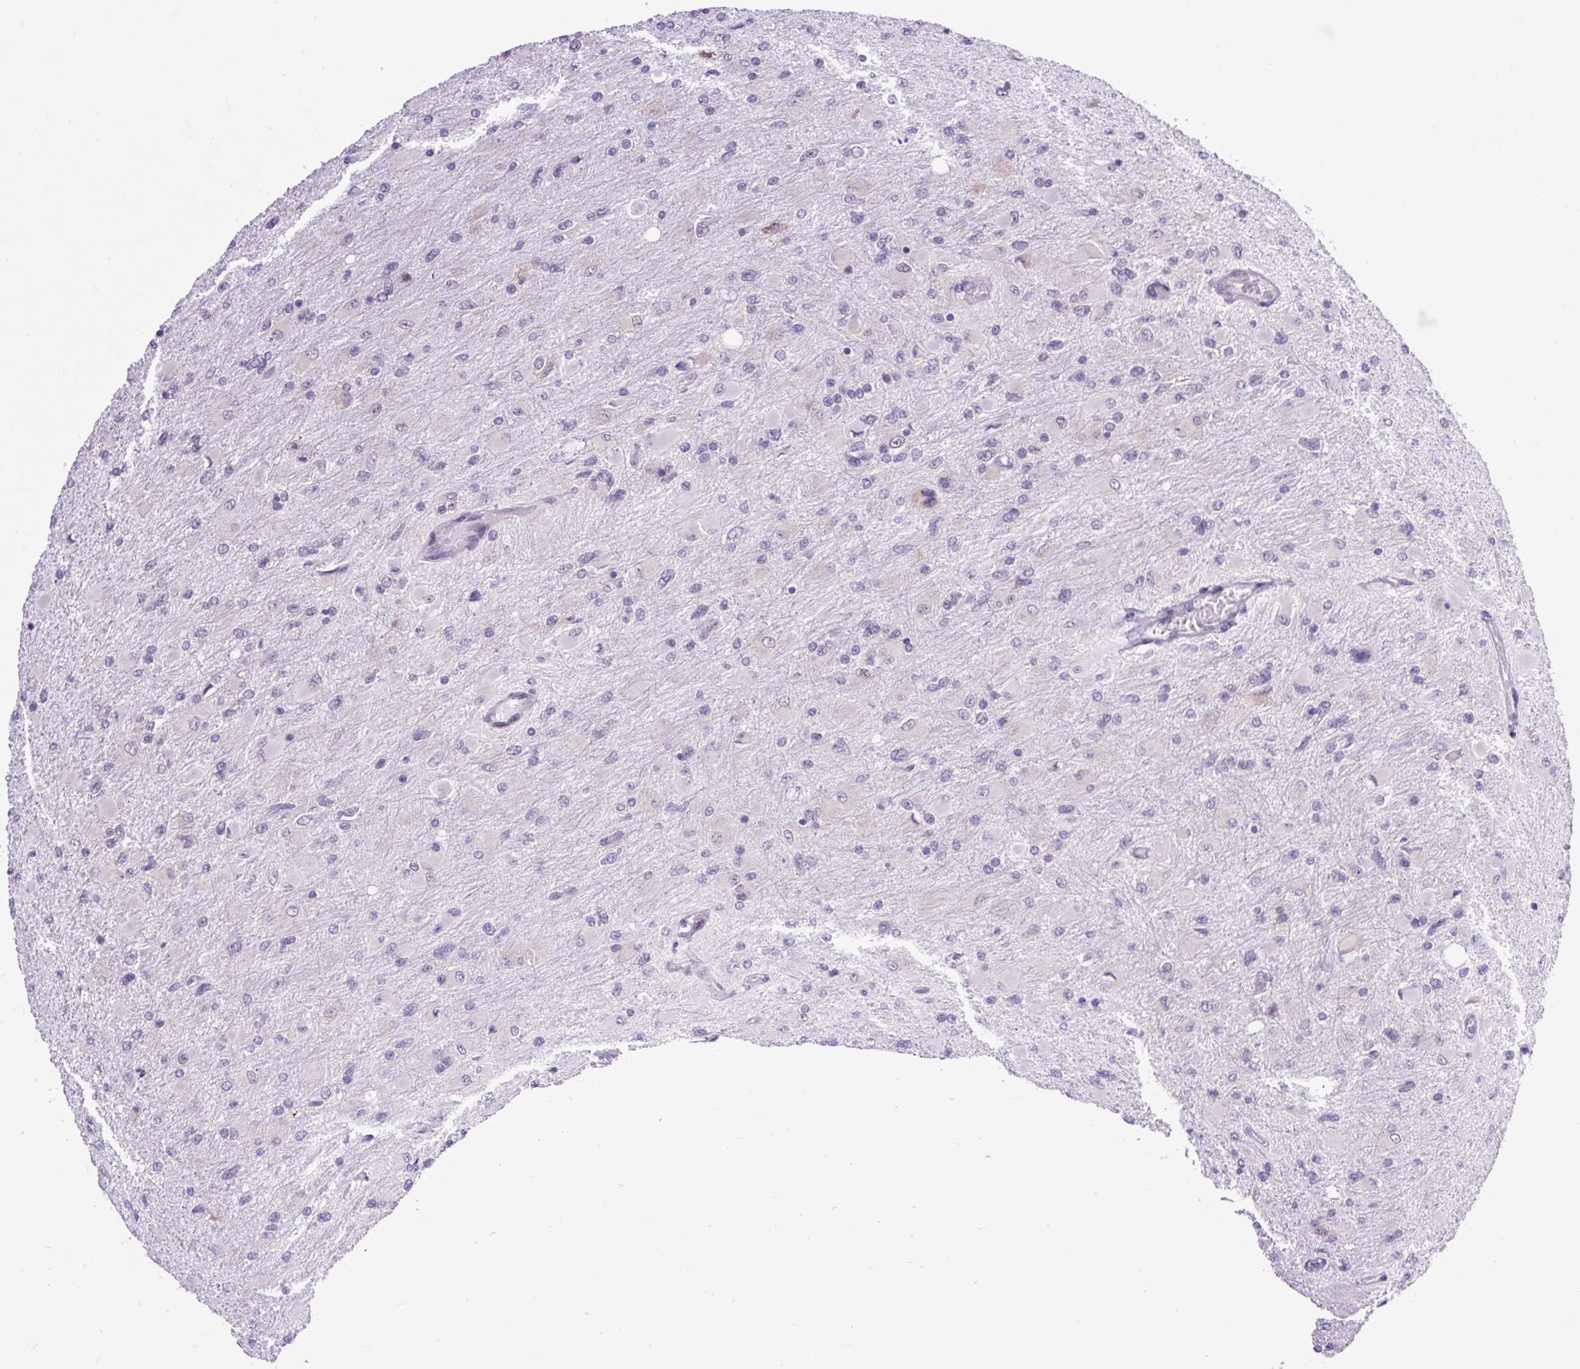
{"staining": {"intensity": "weak", "quantity": "25%-75%", "location": "nuclear"}, "tissue": "glioma", "cell_type": "Tumor cells", "image_type": "cancer", "snomed": [{"axis": "morphology", "description": "Glioma, malignant, High grade"}, {"axis": "topography", "description": "Cerebral cortex"}], "caption": "Tumor cells exhibit weak nuclear positivity in approximately 25%-75% of cells in glioma.", "gene": "CLK2", "patient": {"sex": "female", "age": 36}}